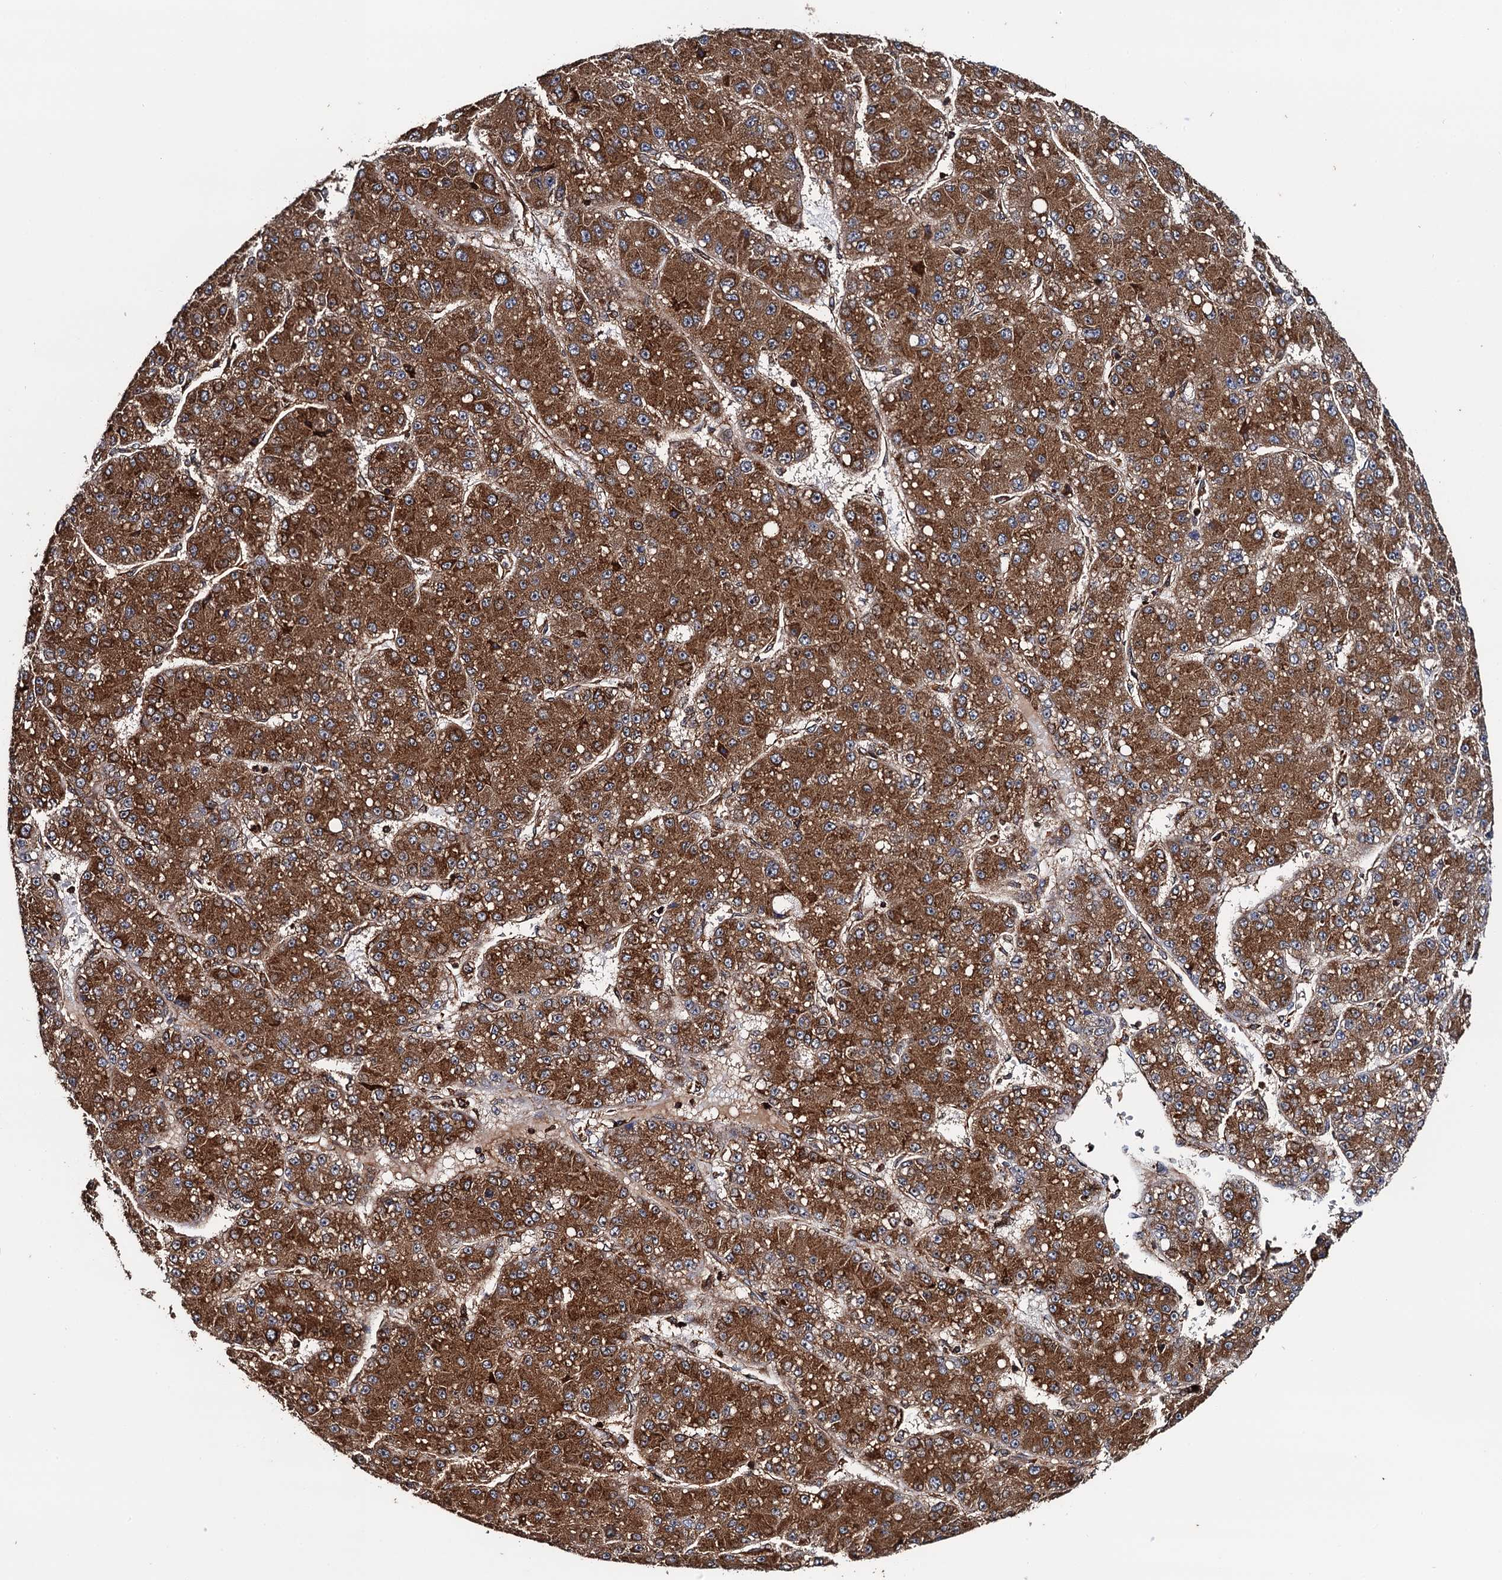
{"staining": {"intensity": "strong", "quantity": ">75%", "location": "cytoplasmic/membranous"}, "tissue": "liver cancer", "cell_type": "Tumor cells", "image_type": "cancer", "snomed": [{"axis": "morphology", "description": "Carcinoma, Hepatocellular, NOS"}, {"axis": "topography", "description": "Liver"}], "caption": "Immunohistochemistry image of neoplastic tissue: human liver hepatocellular carcinoma stained using immunohistochemistry exhibits high levels of strong protein expression localized specifically in the cytoplasmic/membranous of tumor cells, appearing as a cytoplasmic/membranous brown color.", "gene": "BORA", "patient": {"sex": "male", "age": 67}}